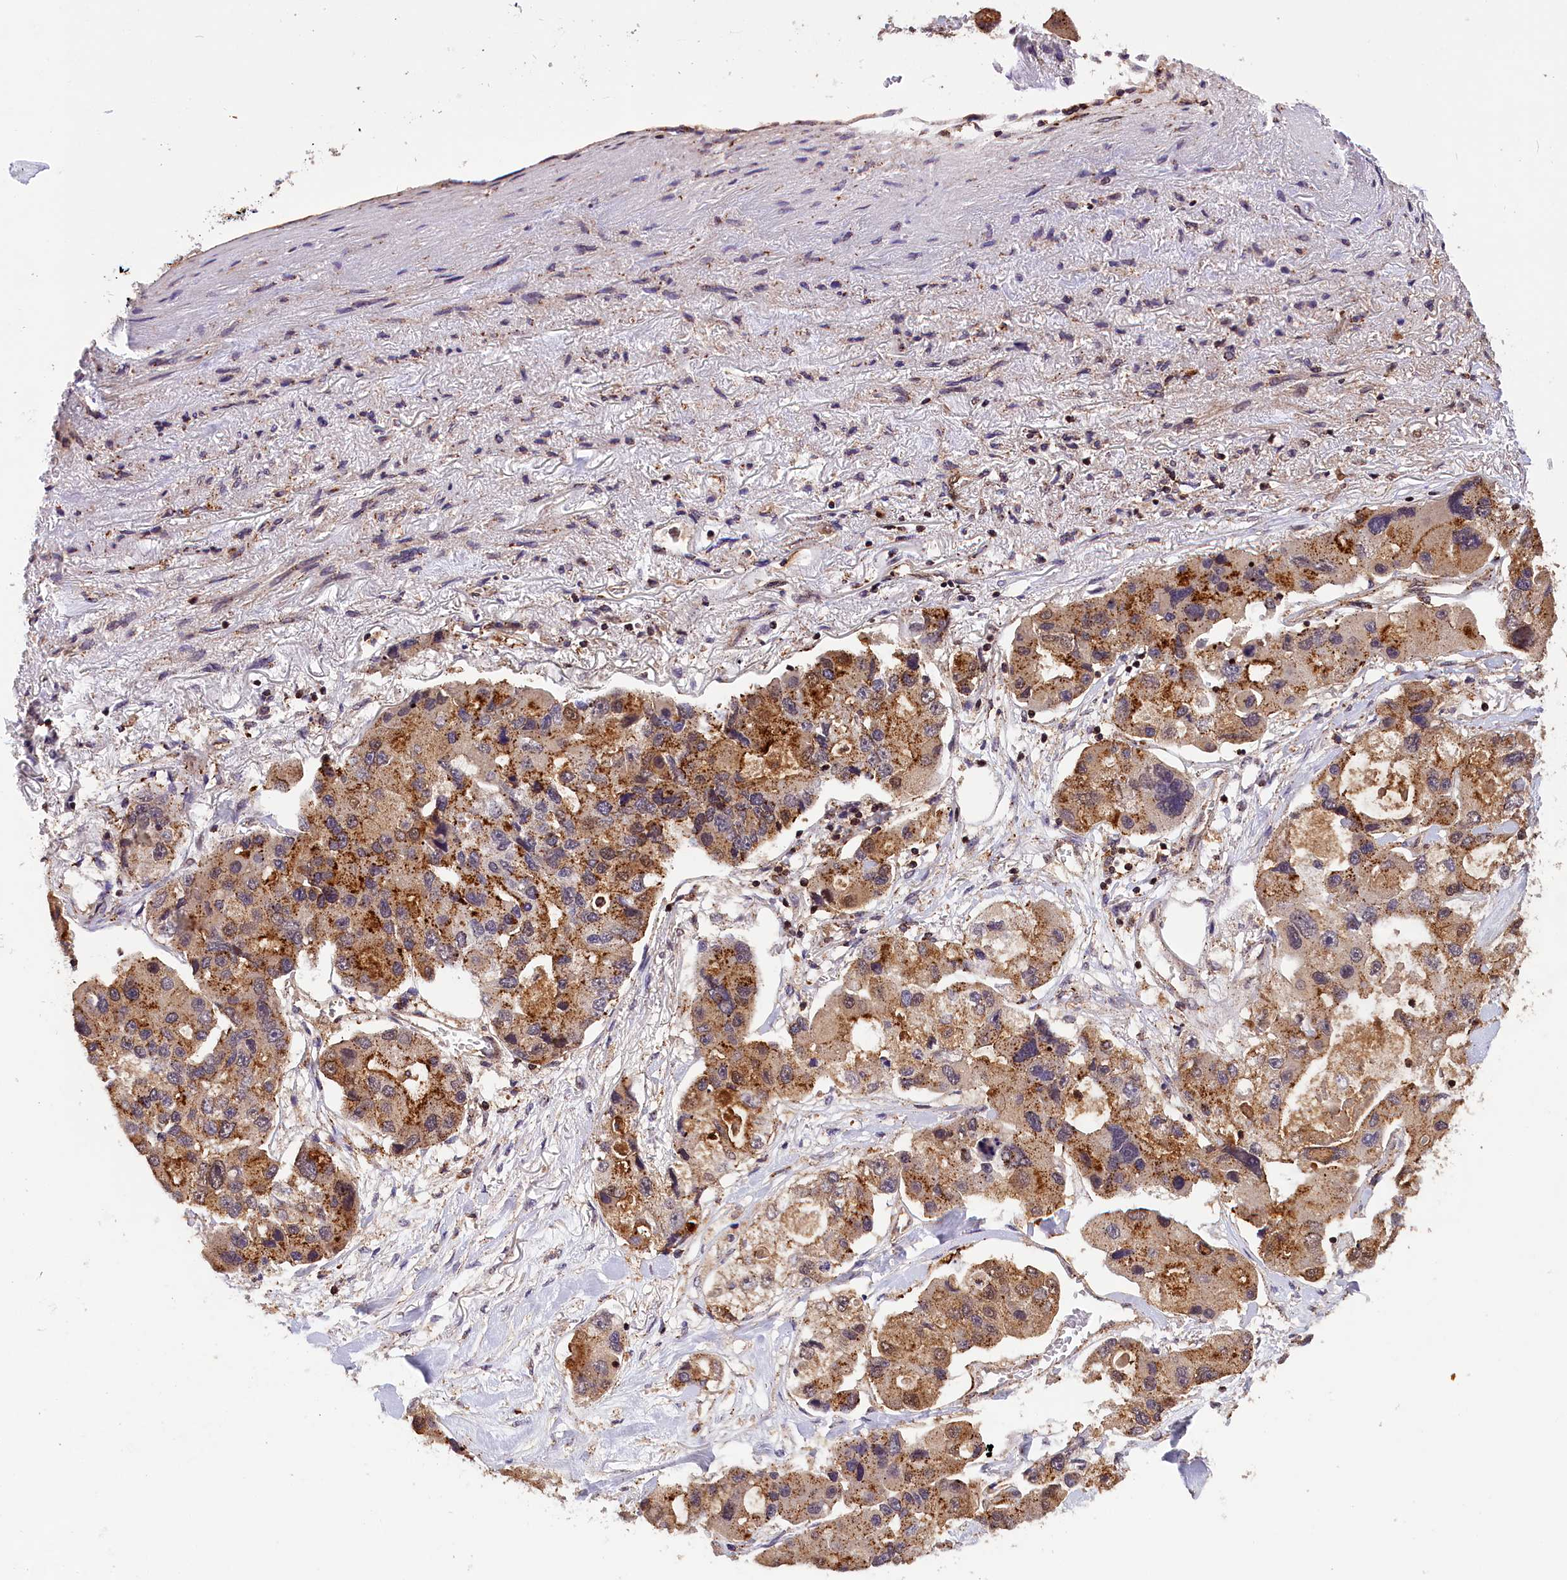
{"staining": {"intensity": "moderate", "quantity": ">75%", "location": "cytoplasmic/membranous"}, "tissue": "lung cancer", "cell_type": "Tumor cells", "image_type": "cancer", "snomed": [{"axis": "morphology", "description": "Adenocarcinoma, NOS"}, {"axis": "topography", "description": "Lung"}], "caption": "This is an image of immunohistochemistry staining of lung adenocarcinoma, which shows moderate expression in the cytoplasmic/membranous of tumor cells.", "gene": "IST1", "patient": {"sex": "female", "age": 54}}